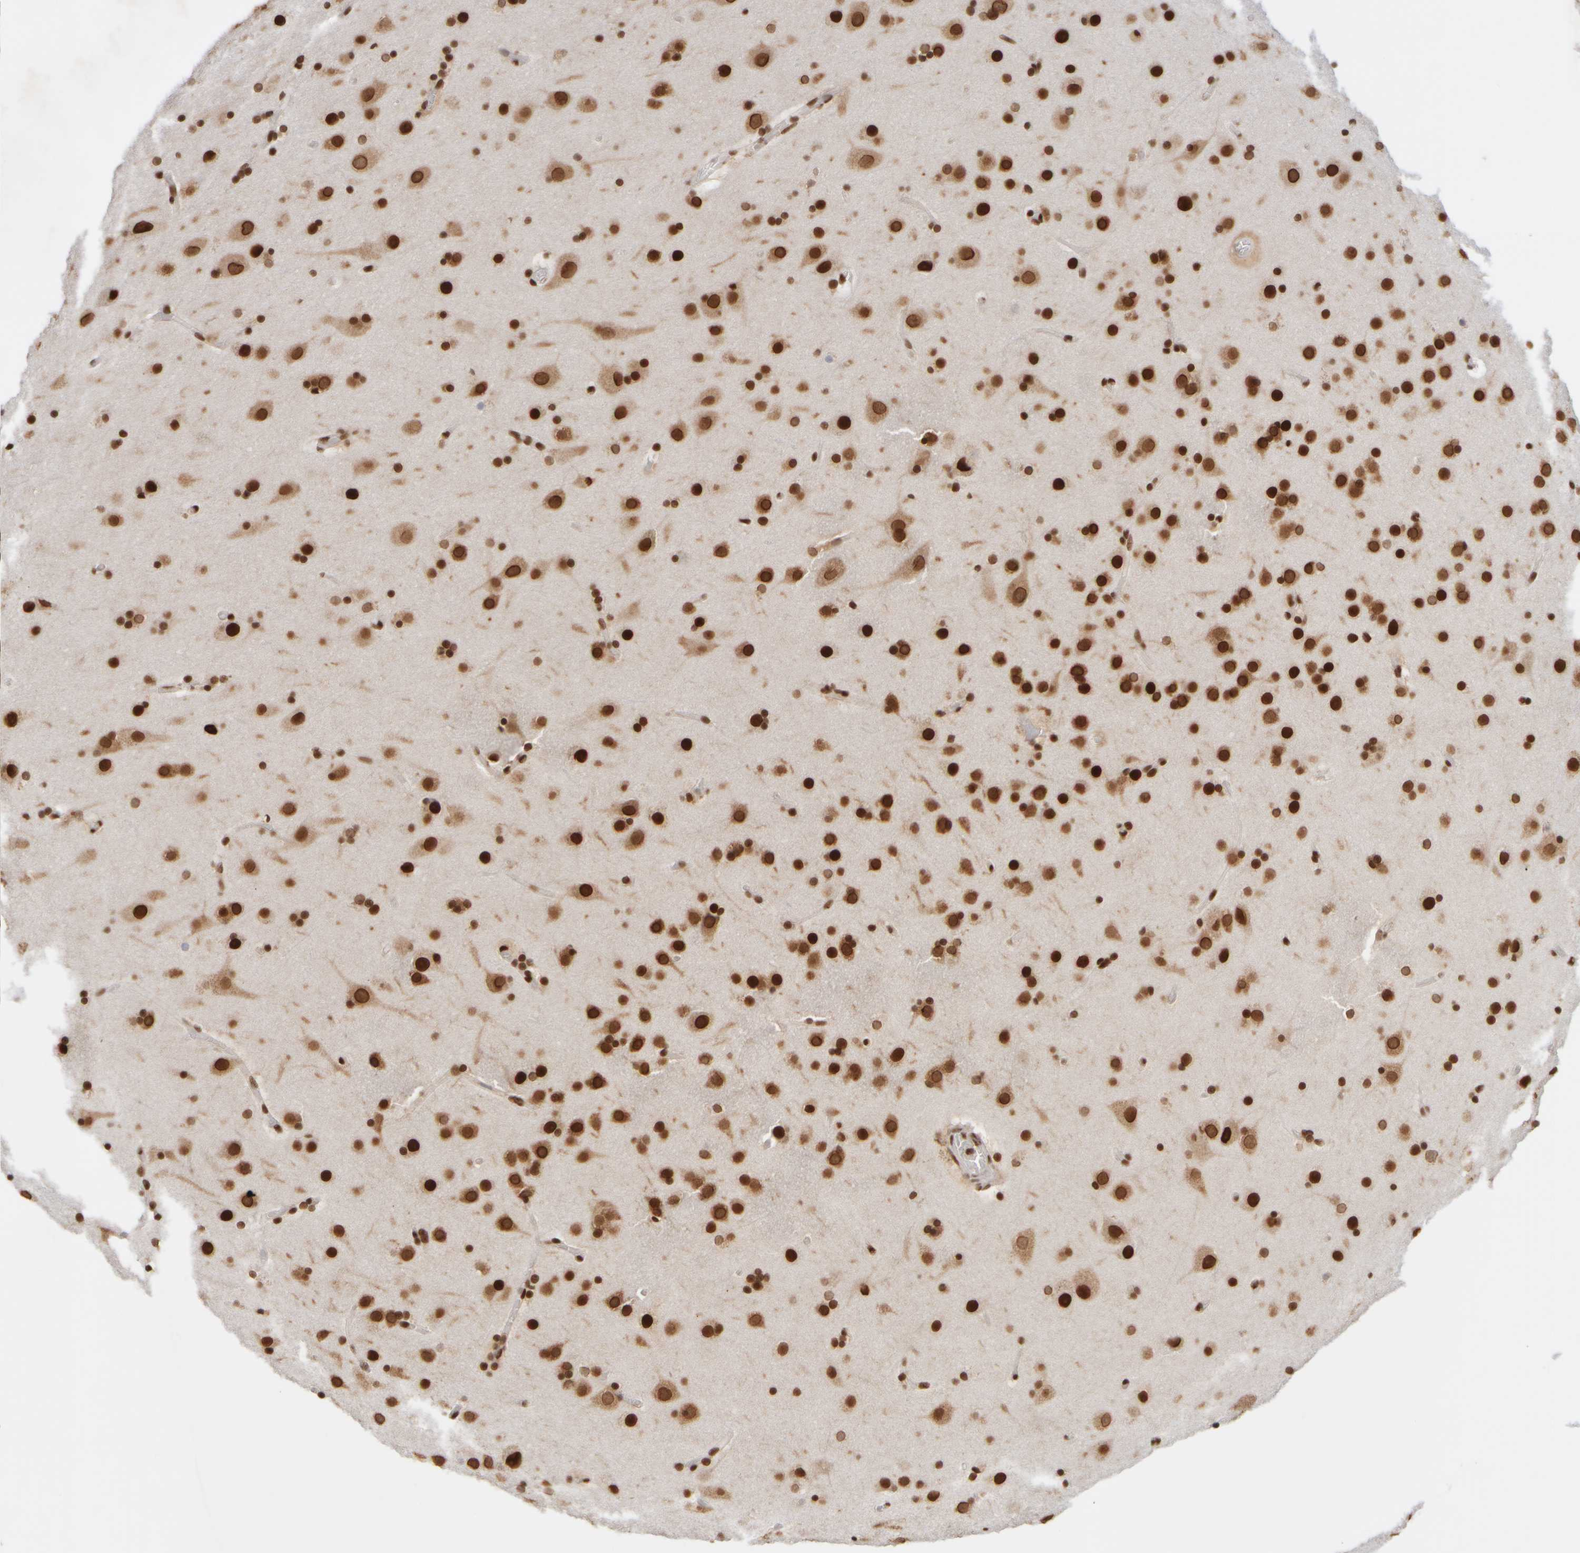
{"staining": {"intensity": "moderate", "quantity": ">75%", "location": "cytoplasmic/membranous,nuclear"}, "tissue": "cerebral cortex", "cell_type": "Endothelial cells", "image_type": "normal", "snomed": [{"axis": "morphology", "description": "Normal tissue, NOS"}, {"axis": "topography", "description": "Cerebral cortex"}], "caption": "A high-resolution histopathology image shows immunohistochemistry (IHC) staining of benign cerebral cortex, which displays moderate cytoplasmic/membranous,nuclear staining in about >75% of endothelial cells. (DAB (3,3'-diaminobenzidine) IHC, brown staining for protein, blue staining for nuclei).", "gene": "ZC3HC1", "patient": {"sex": "male", "age": 57}}